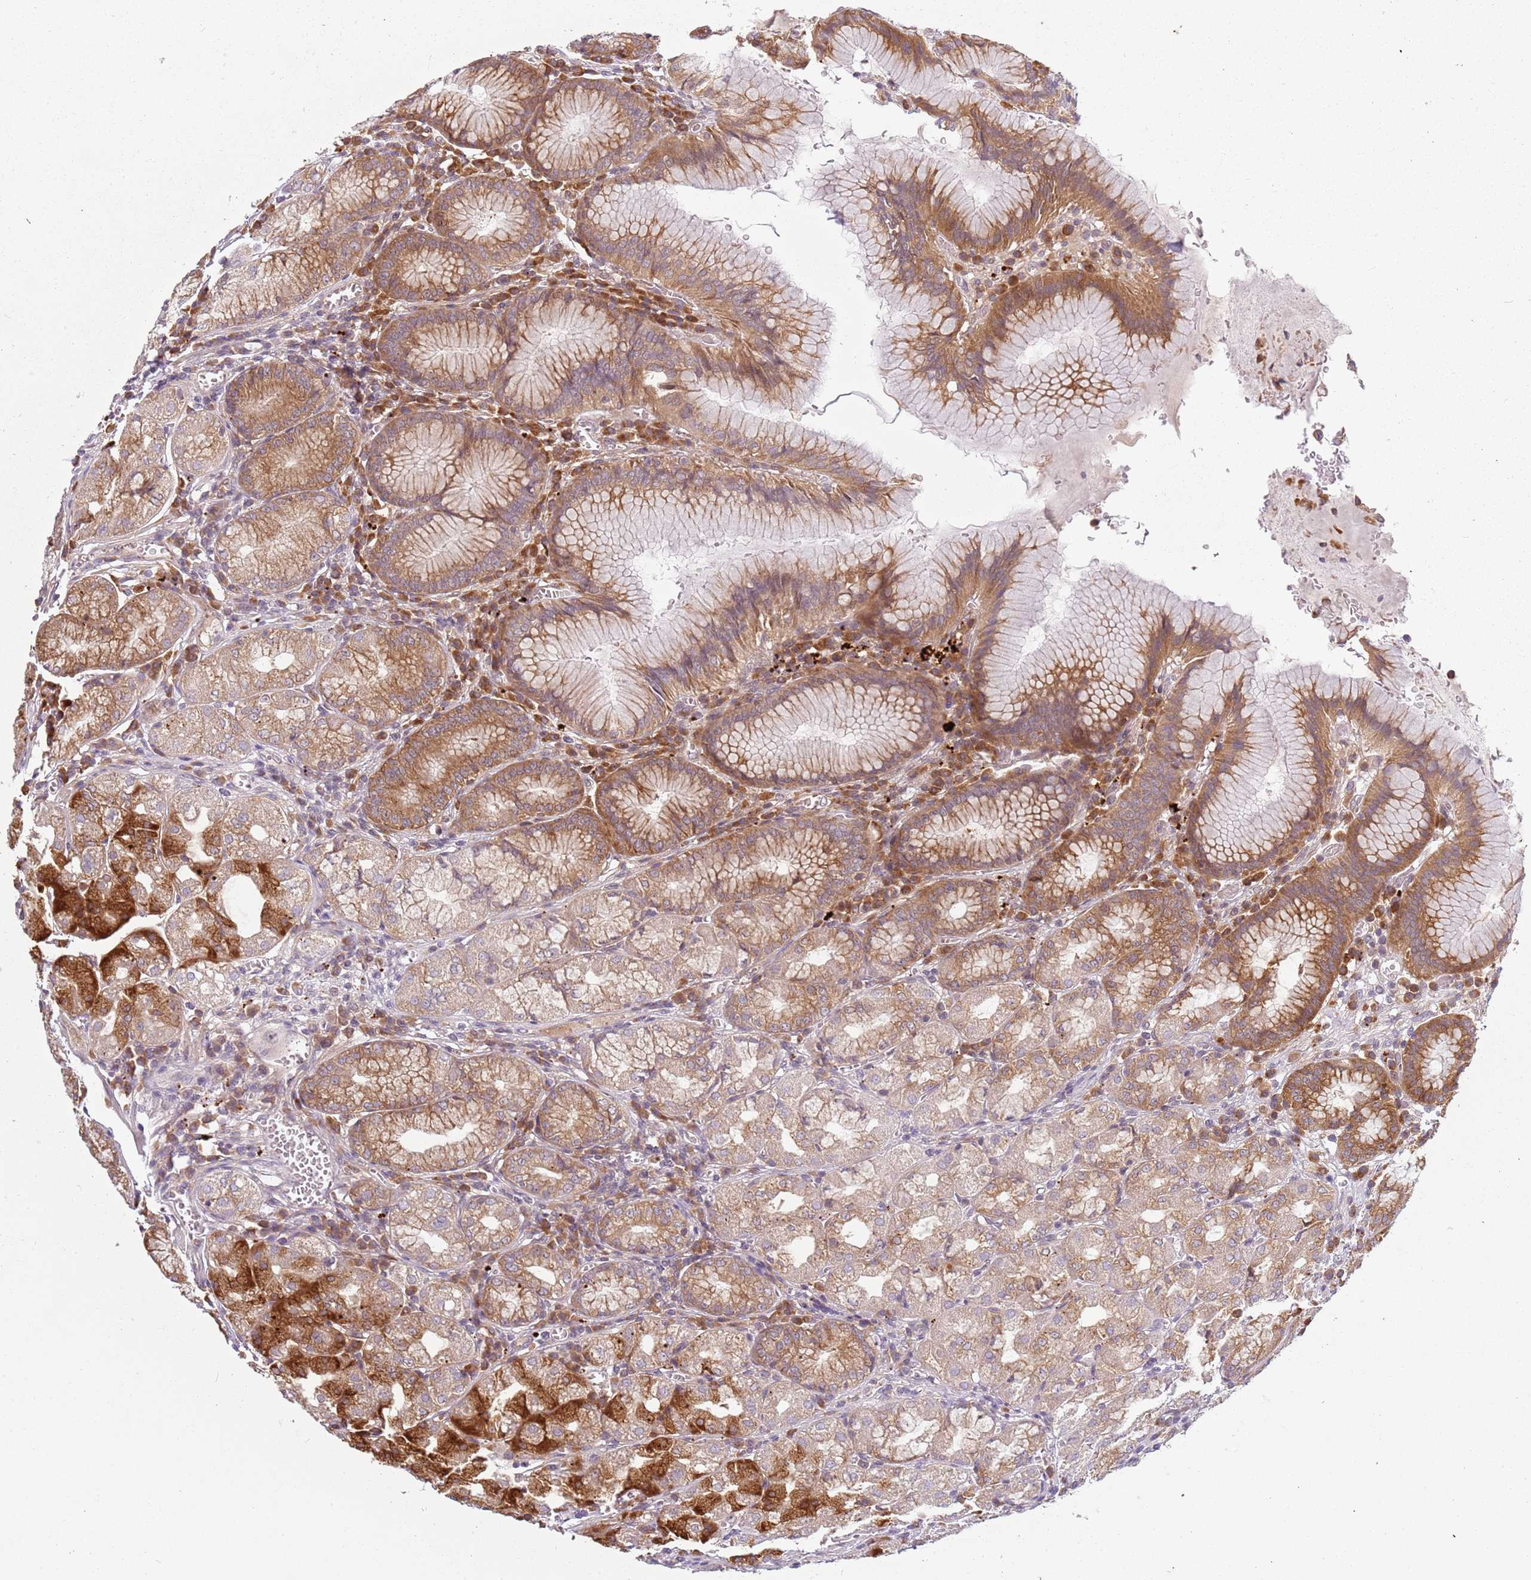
{"staining": {"intensity": "moderate", "quantity": ">75%", "location": "cytoplasmic/membranous"}, "tissue": "stomach", "cell_type": "Glandular cells", "image_type": "normal", "snomed": [{"axis": "morphology", "description": "Normal tissue, NOS"}, {"axis": "topography", "description": "Stomach"}], "caption": "Immunohistochemical staining of normal human stomach shows medium levels of moderate cytoplasmic/membranous staining in about >75% of glandular cells.", "gene": "RPS28", "patient": {"sex": "male", "age": 55}}